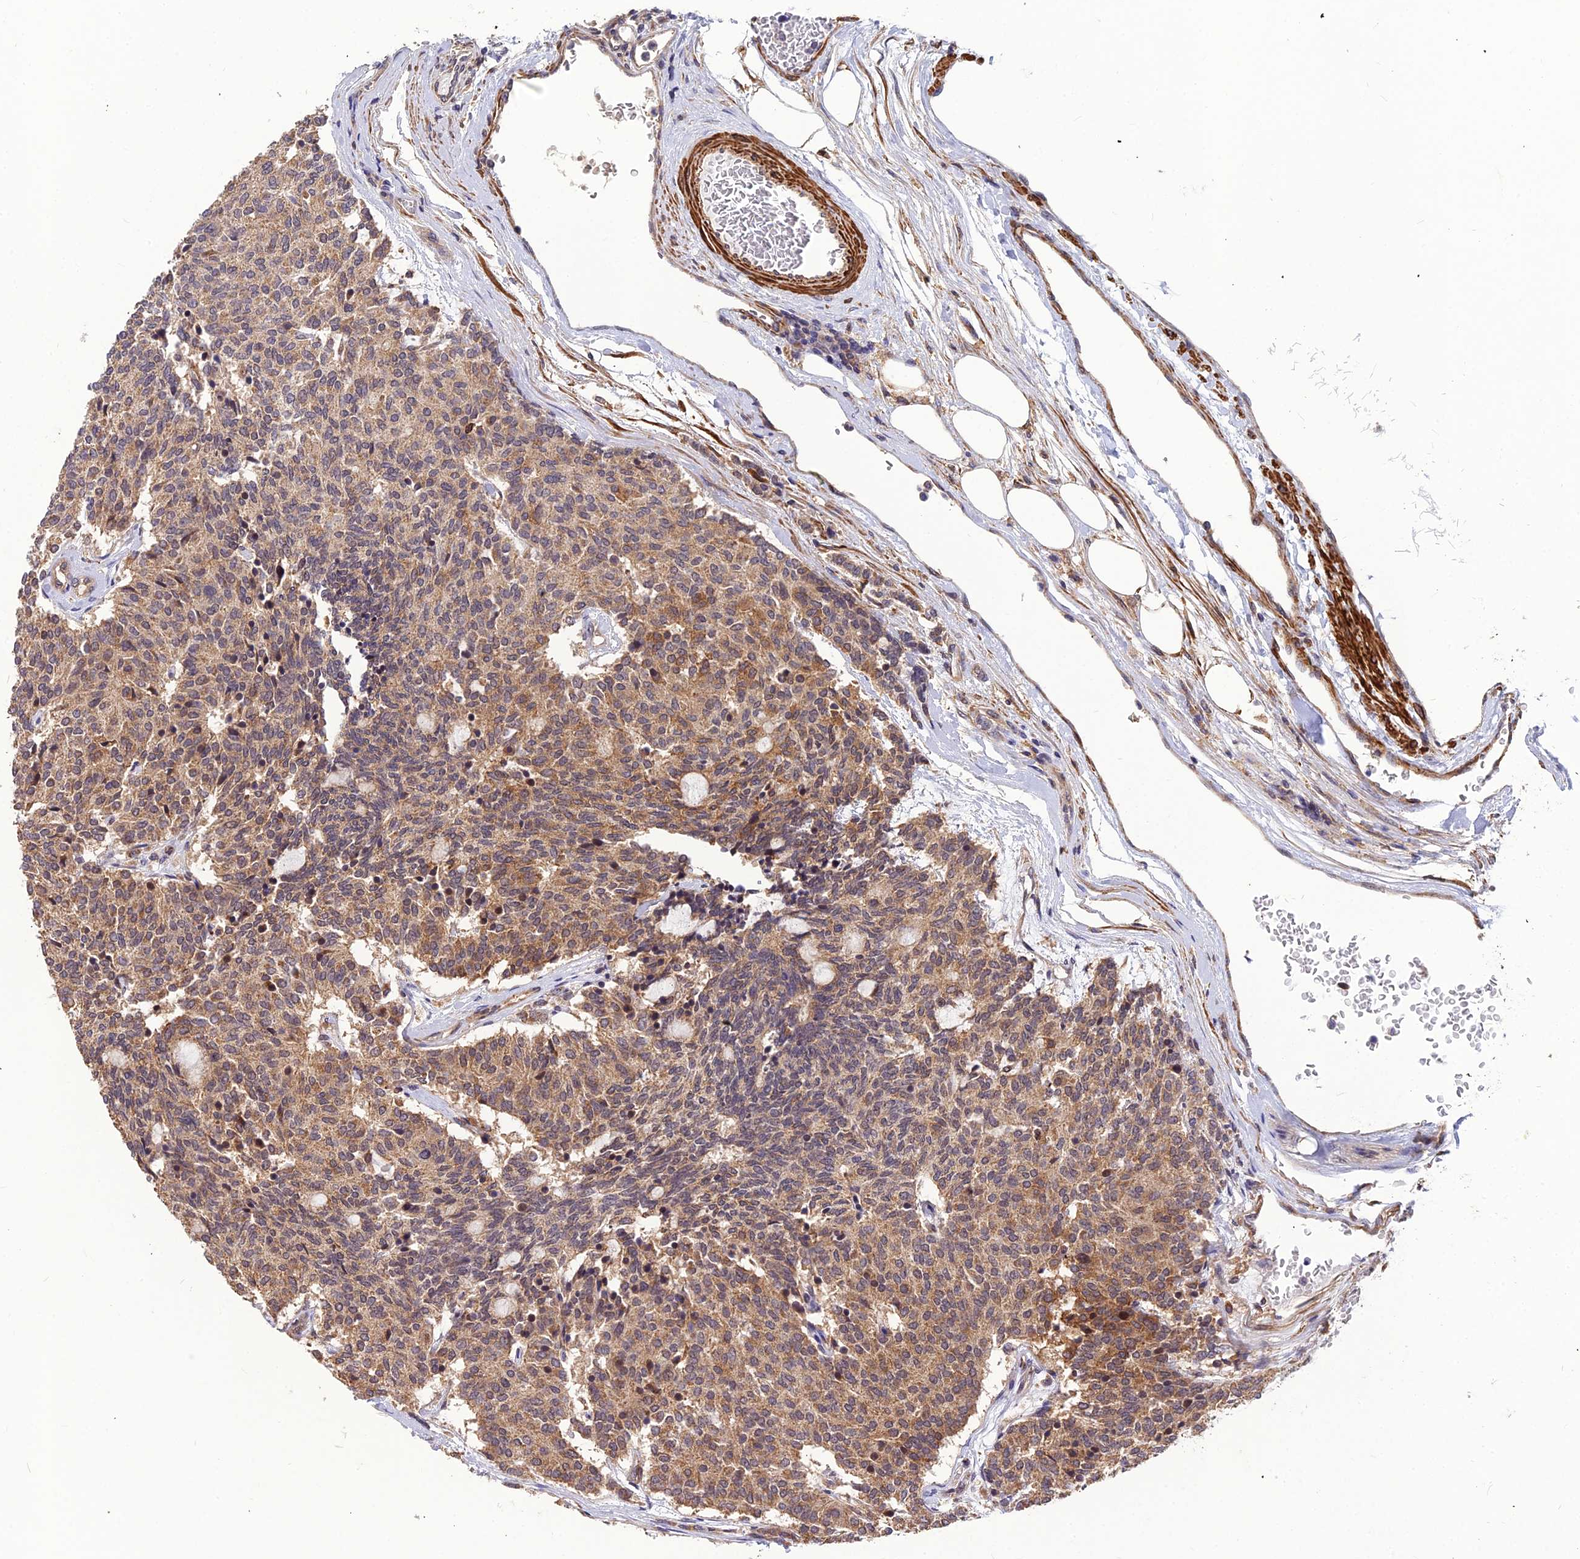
{"staining": {"intensity": "moderate", "quantity": ">75%", "location": "cytoplasmic/membranous"}, "tissue": "carcinoid", "cell_type": "Tumor cells", "image_type": "cancer", "snomed": [{"axis": "morphology", "description": "Carcinoid, malignant, NOS"}, {"axis": "topography", "description": "Pancreas"}], "caption": "This photomicrograph exhibits immunohistochemistry (IHC) staining of human carcinoid (malignant), with medium moderate cytoplasmic/membranous expression in approximately >75% of tumor cells.", "gene": "LEKR1", "patient": {"sex": "female", "age": 54}}